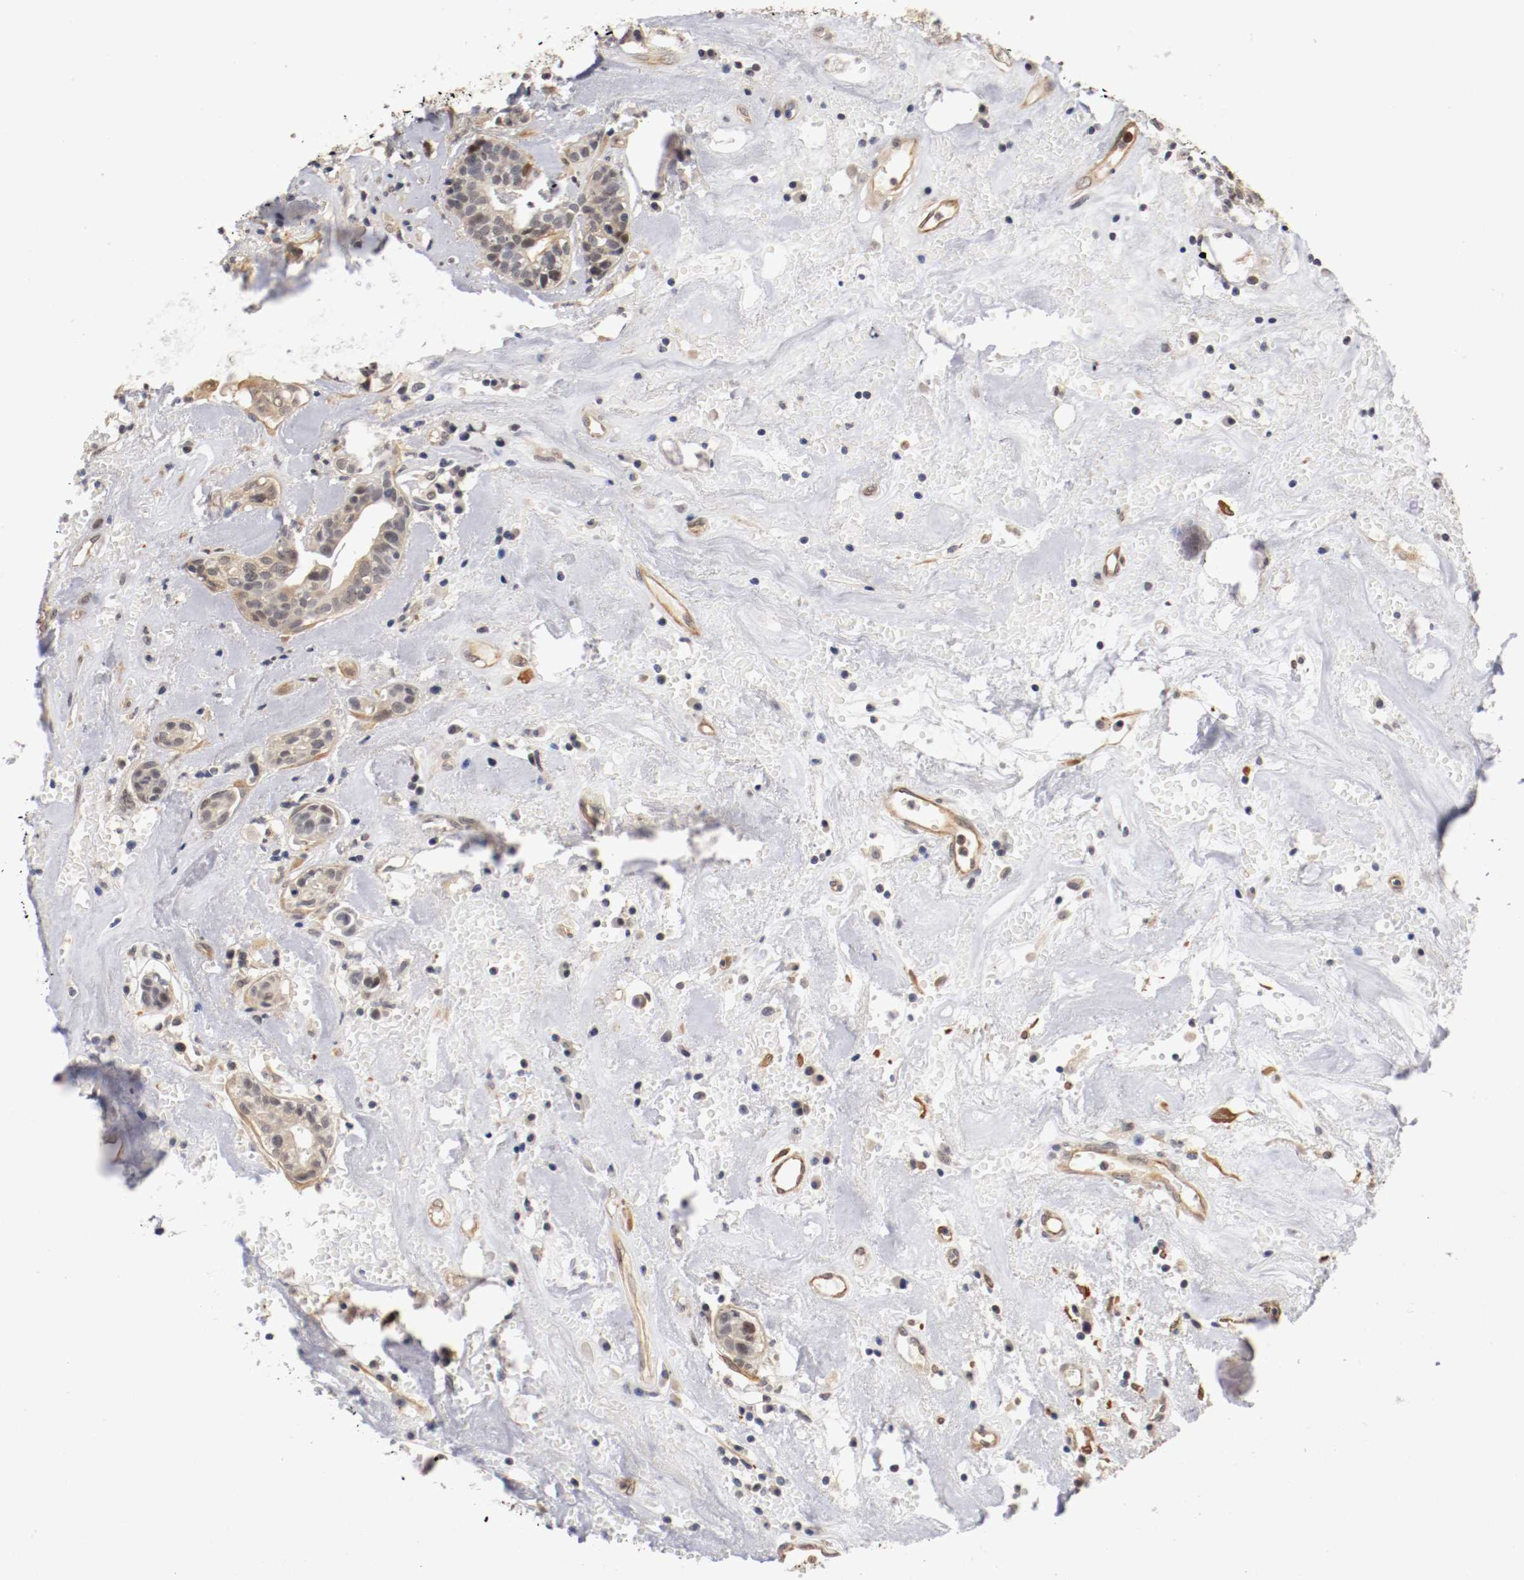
{"staining": {"intensity": "moderate", "quantity": ">75%", "location": "cytoplasmic/membranous"}, "tissue": "head and neck cancer", "cell_type": "Tumor cells", "image_type": "cancer", "snomed": [{"axis": "morphology", "description": "Adenocarcinoma, NOS"}, {"axis": "topography", "description": "Salivary gland"}, {"axis": "topography", "description": "Head-Neck"}], "caption": "Protein expression analysis of adenocarcinoma (head and neck) shows moderate cytoplasmic/membranous expression in approximately >75% of tumor cells. The staining was performed using DAB to visualize the protein expression in brown, while the nuclei were stained in blue with hematoxylin (Magnification: 20x).", "gene": "RBM23", "patient": {"sex": "female", "age": 65}}